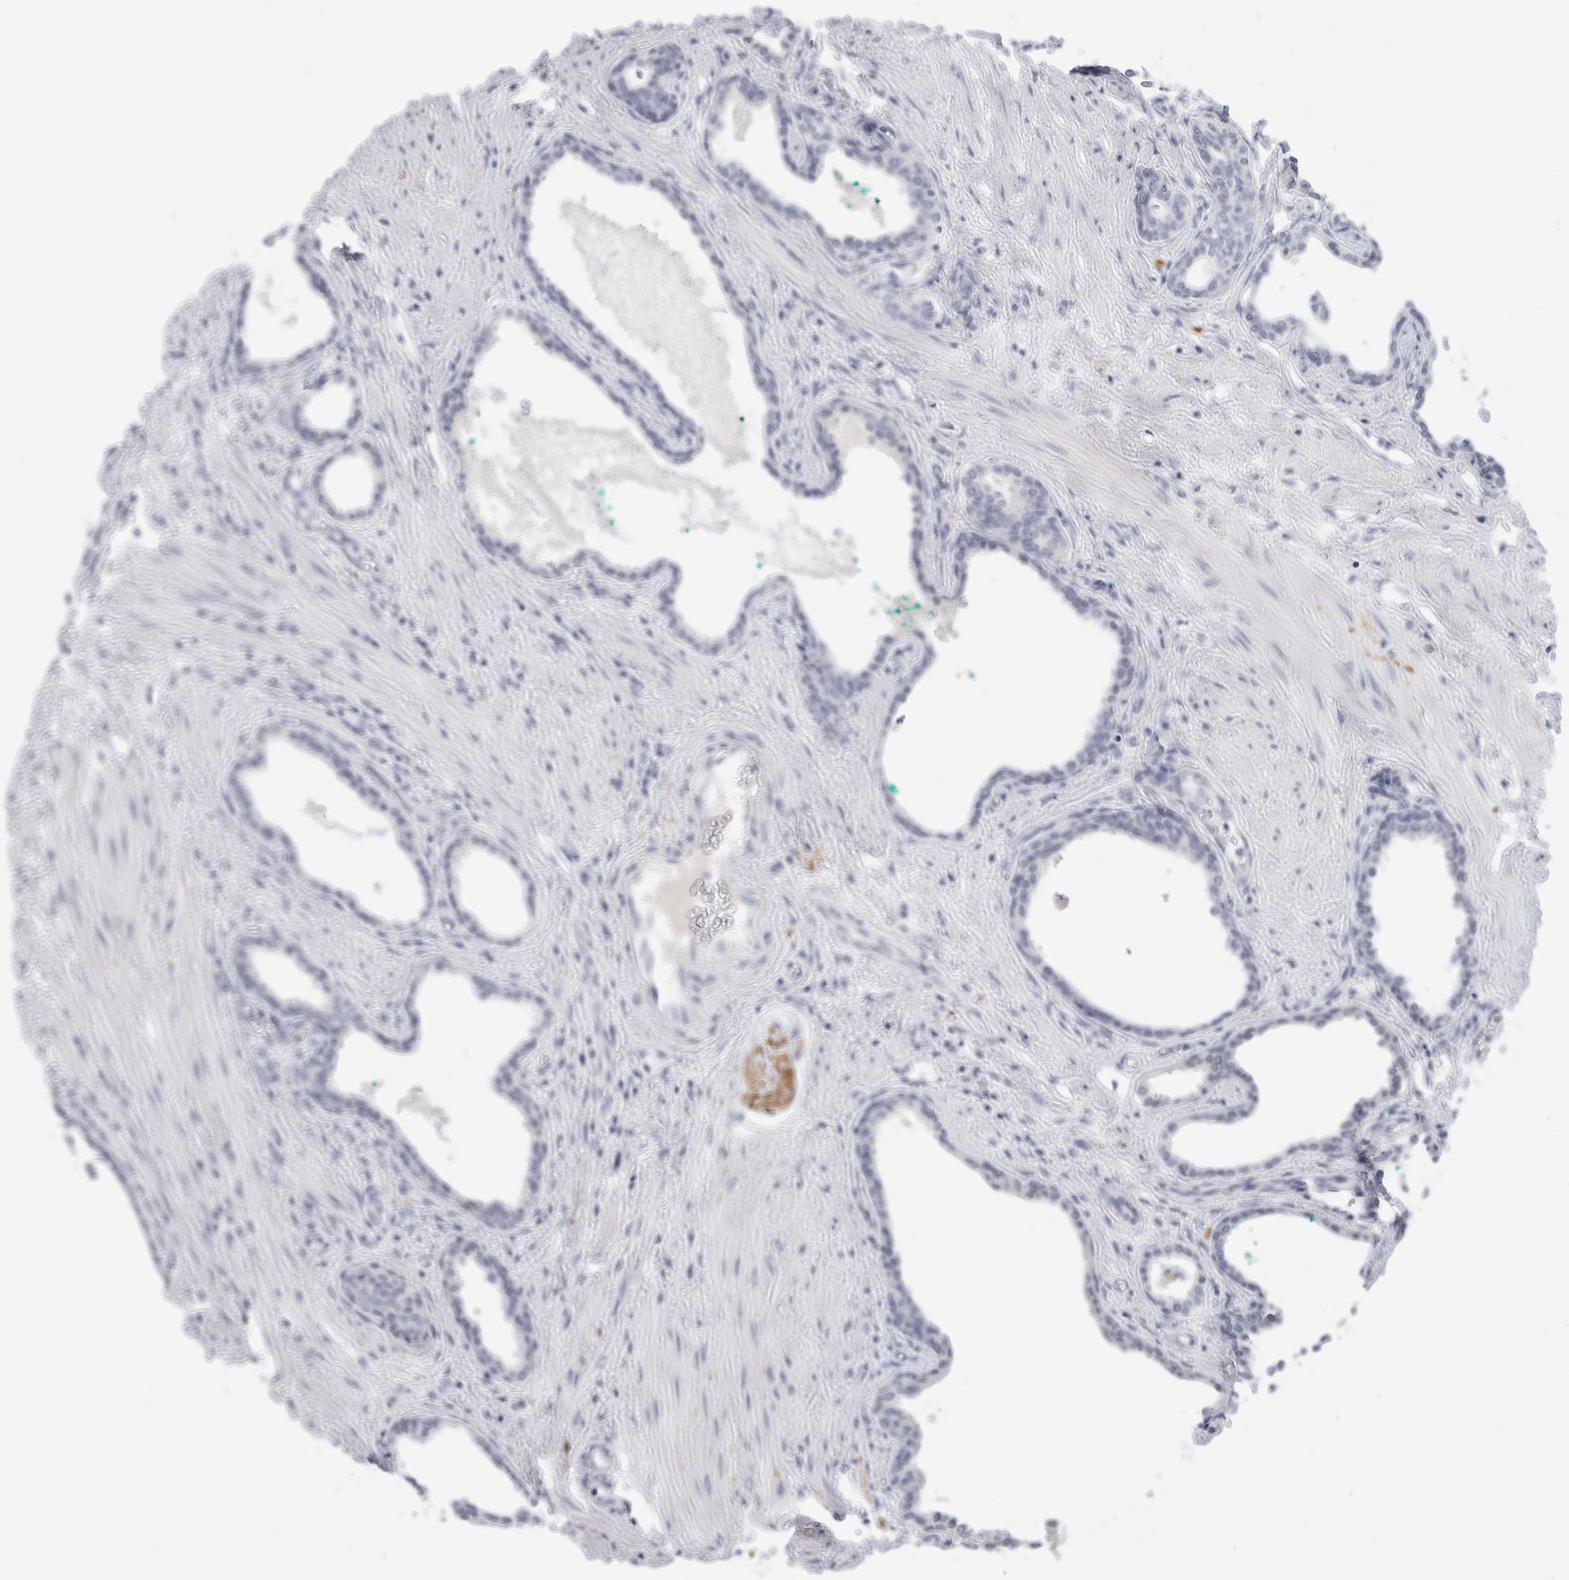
{"staining": {"intensity": "negative", "quantity": "none", "location": "none"}, "tissue": "prostate cancer", "cell_type": "Tumor cells", "image_type": "cancer", "snomed": [{"axis": "morphology", "description": "Adenocarcinoma, High grade"}, {"axis": "topography", "description": "Prostate"}], "caption": "An image of prostate cancer stained for a protein shows no brown staining in tumor cells.", "gene": "CADM3", "patient": {"sex": "male", "age": 52}}